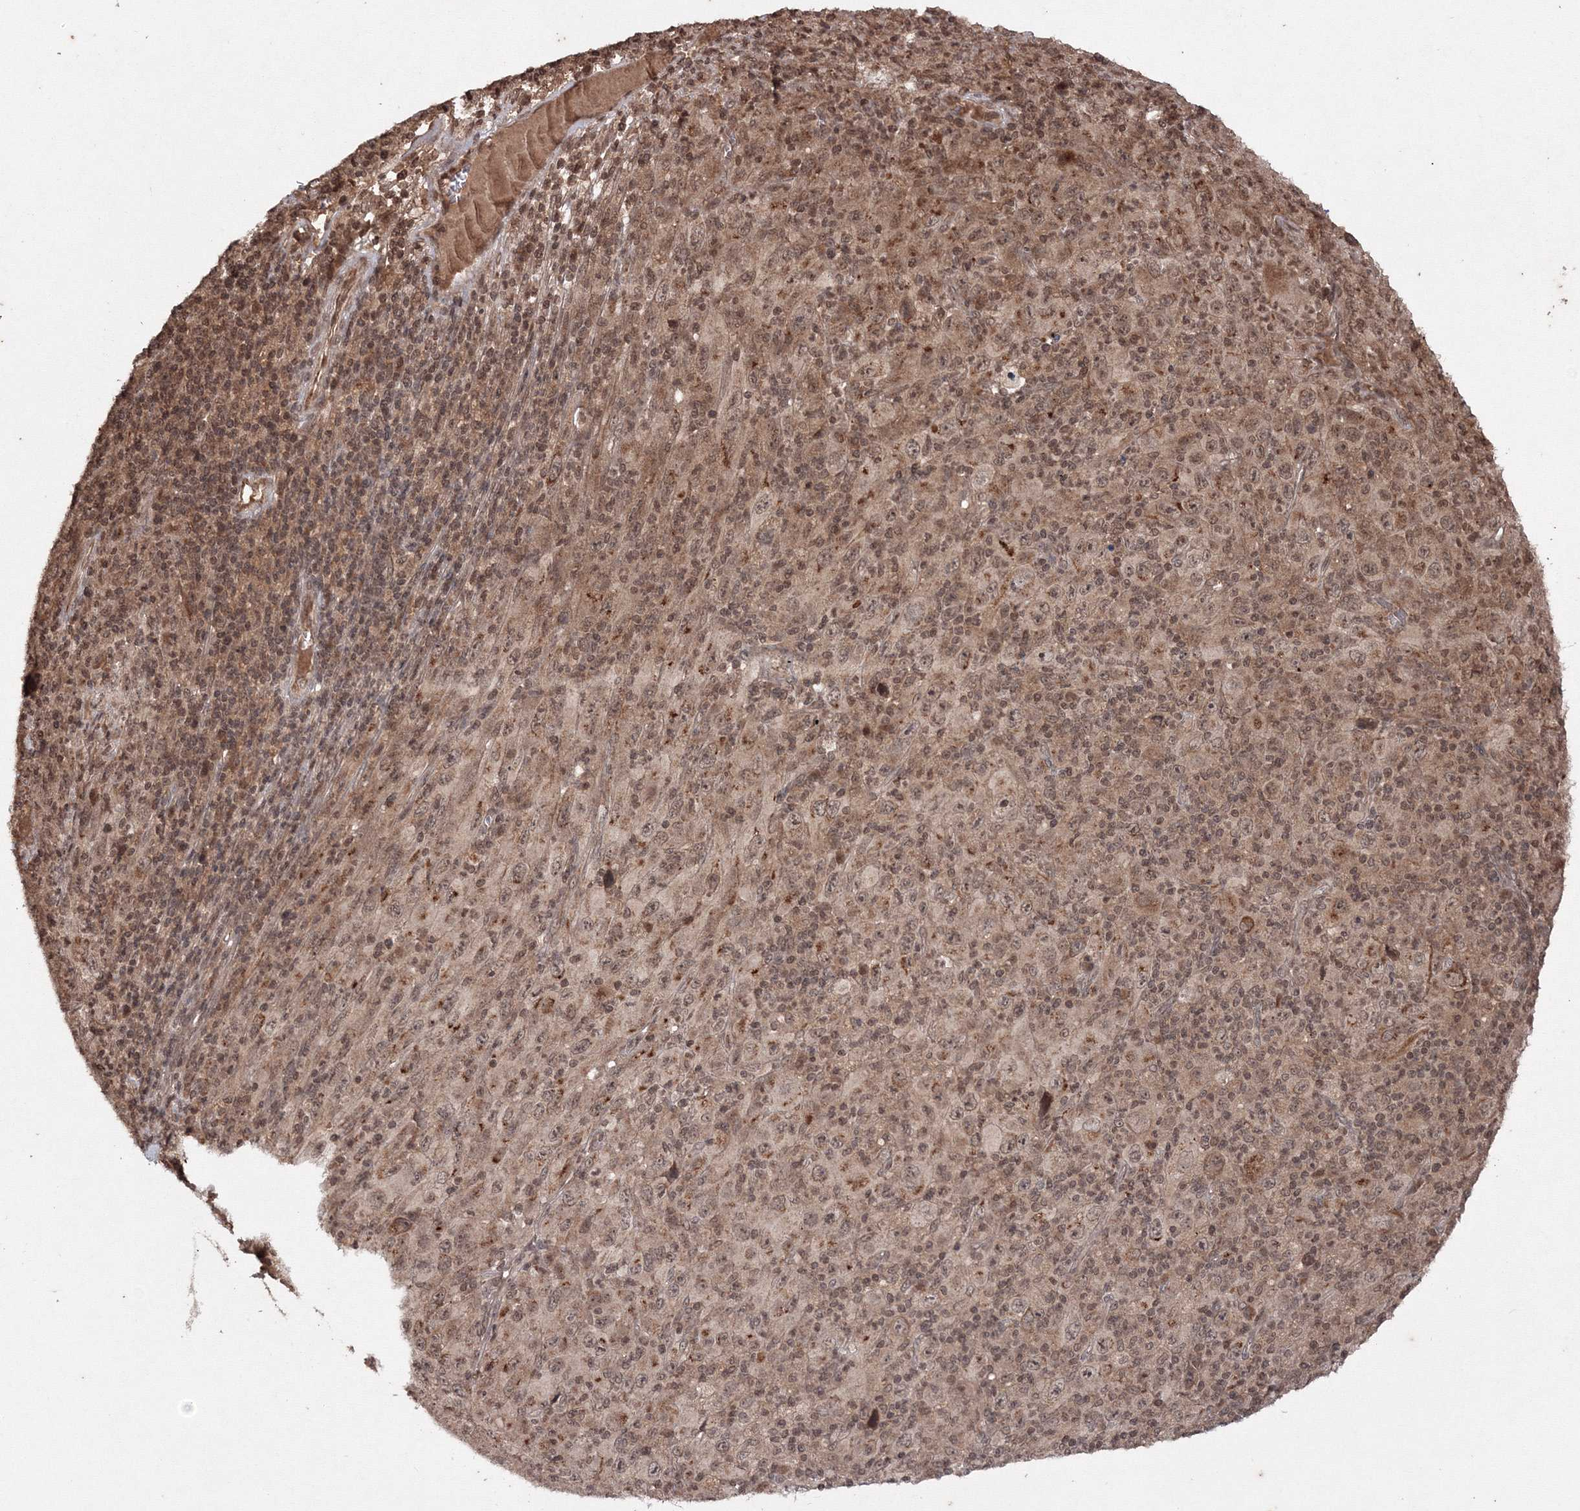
{"staining": {"intensity": "moderate", "quantity": ">75%", "location": "cytoplasmic/membranous,nuclear"}, "tissue": "melanoma", "cell_type": "Tumor cells", "image_type": "cancer", "snomed": [{"axis": "morphology", "description": "Malignant melanoma, Metastatic site"}, {"axis": "topography", "description": "Skin"}], "caption": "Immunohistochemistry staining of malignant melanoma (metastatic site), which demonstrates medium levels of moderate cytoplasmic/membranous and nuclear positivity in about >75% of tumor cells indicating moderate cytoplasmic/membranous and nuclear protein staining. The staining was performed using DAB (brown) for protein detection and nuclei were counterstained in hematoxylin (blue).", "gene": "PEX13", "patient": {"sex": "female", "age": 56}}